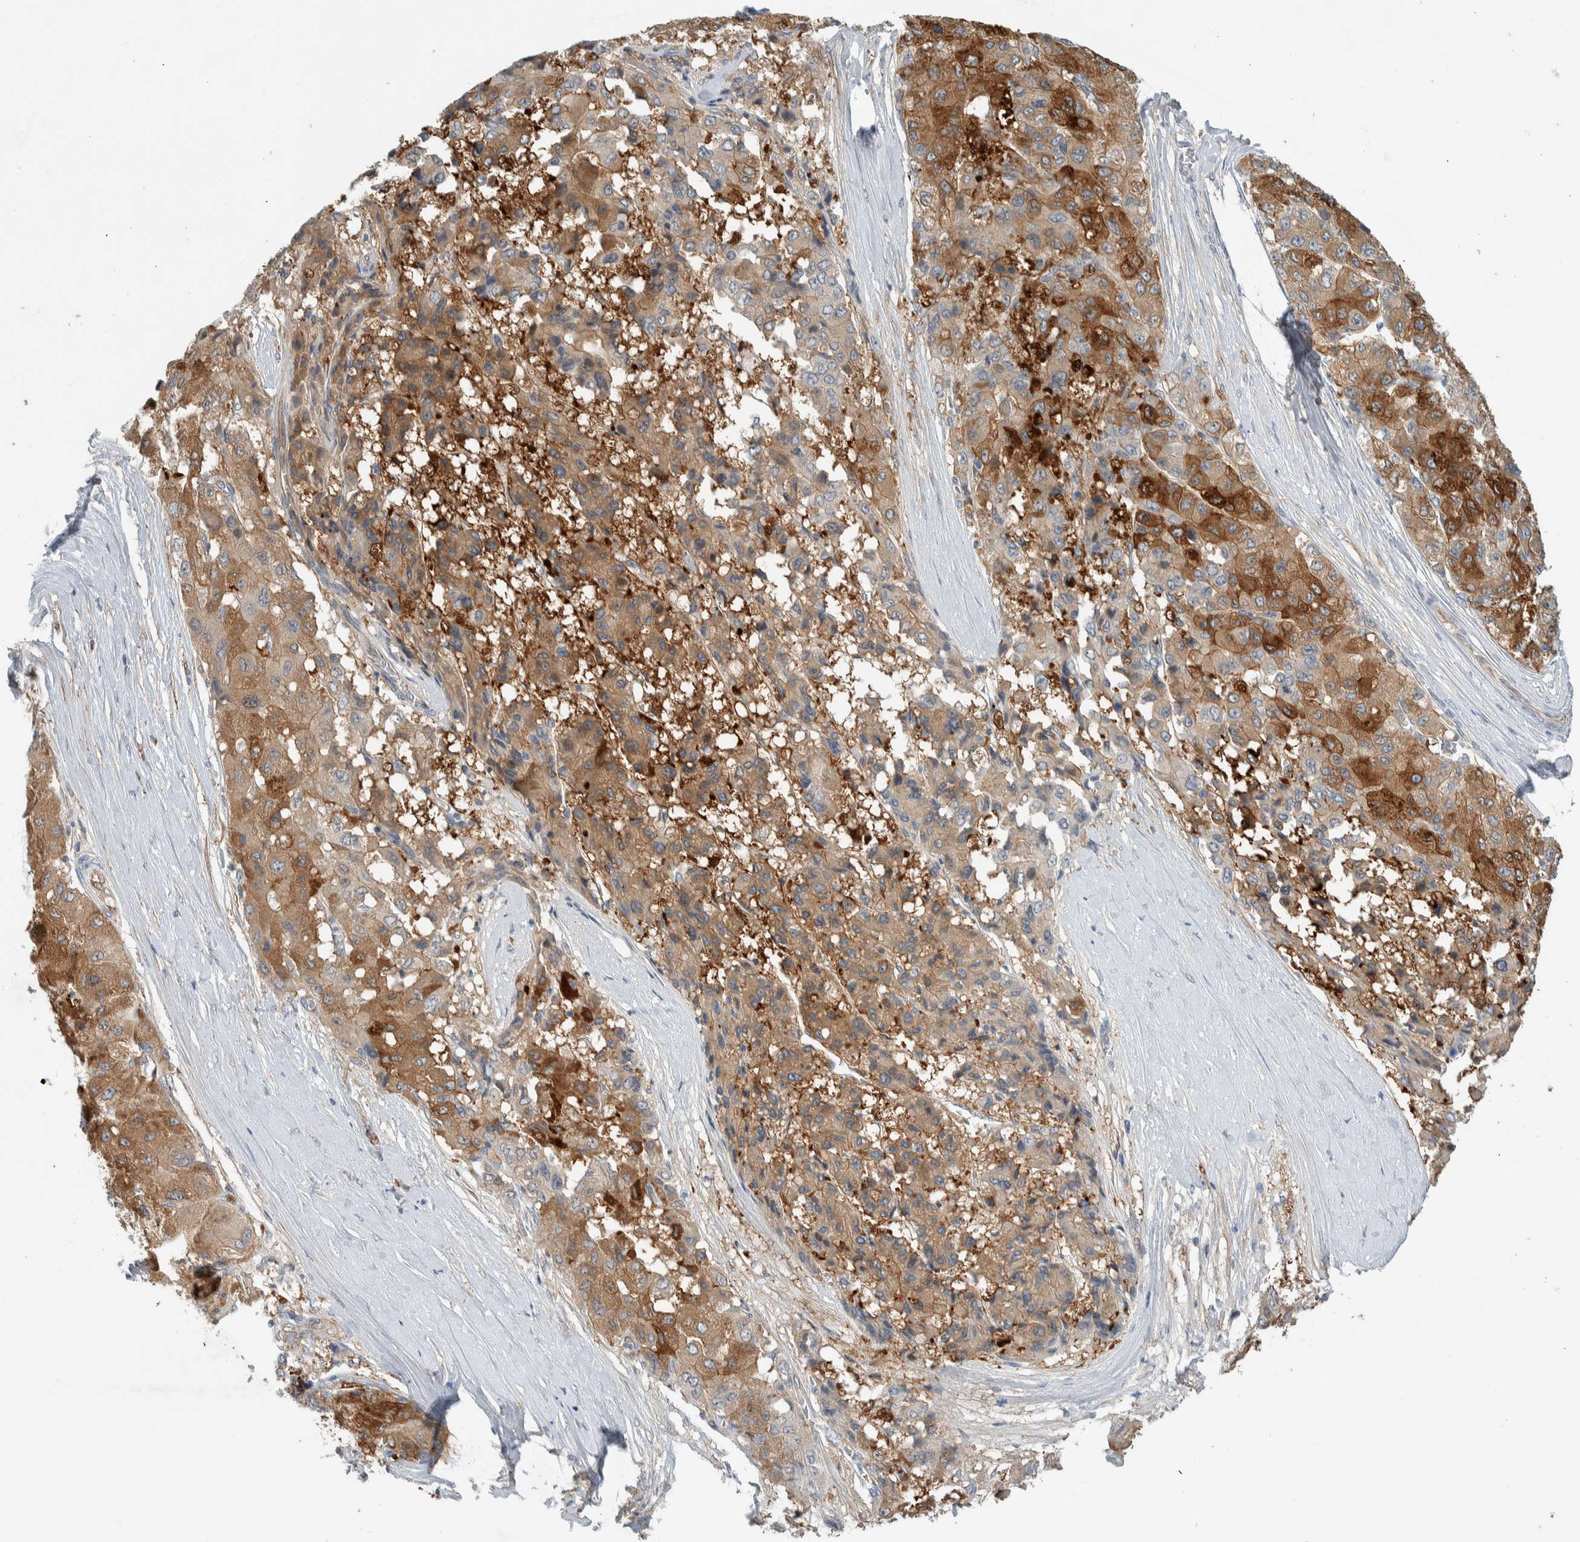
{"staining": {"intensity": "strong", "quantity": "25%-75%", "location": "cytoplasmic/membranous"}, "tissue": "liver cancer", "cell_type": "Tumor cells", "image_type": "cancer", "snomed": [{"axis": "morphology", "description": "Carcinoma, Hepatocellular, NOS"}, {"axis": "topography", "description": "Liver"}], "caption": "Immunohistochemical staining of human liver cancer exhibits high levels of strong cytoplasmic/membranous expression in approximately 25%-75% of tumor cells. (DAB IHC with brightfield microscopy, high magnification).", "gene": "DEPTOR", "patient": {"sex": "male", "age": 80}}